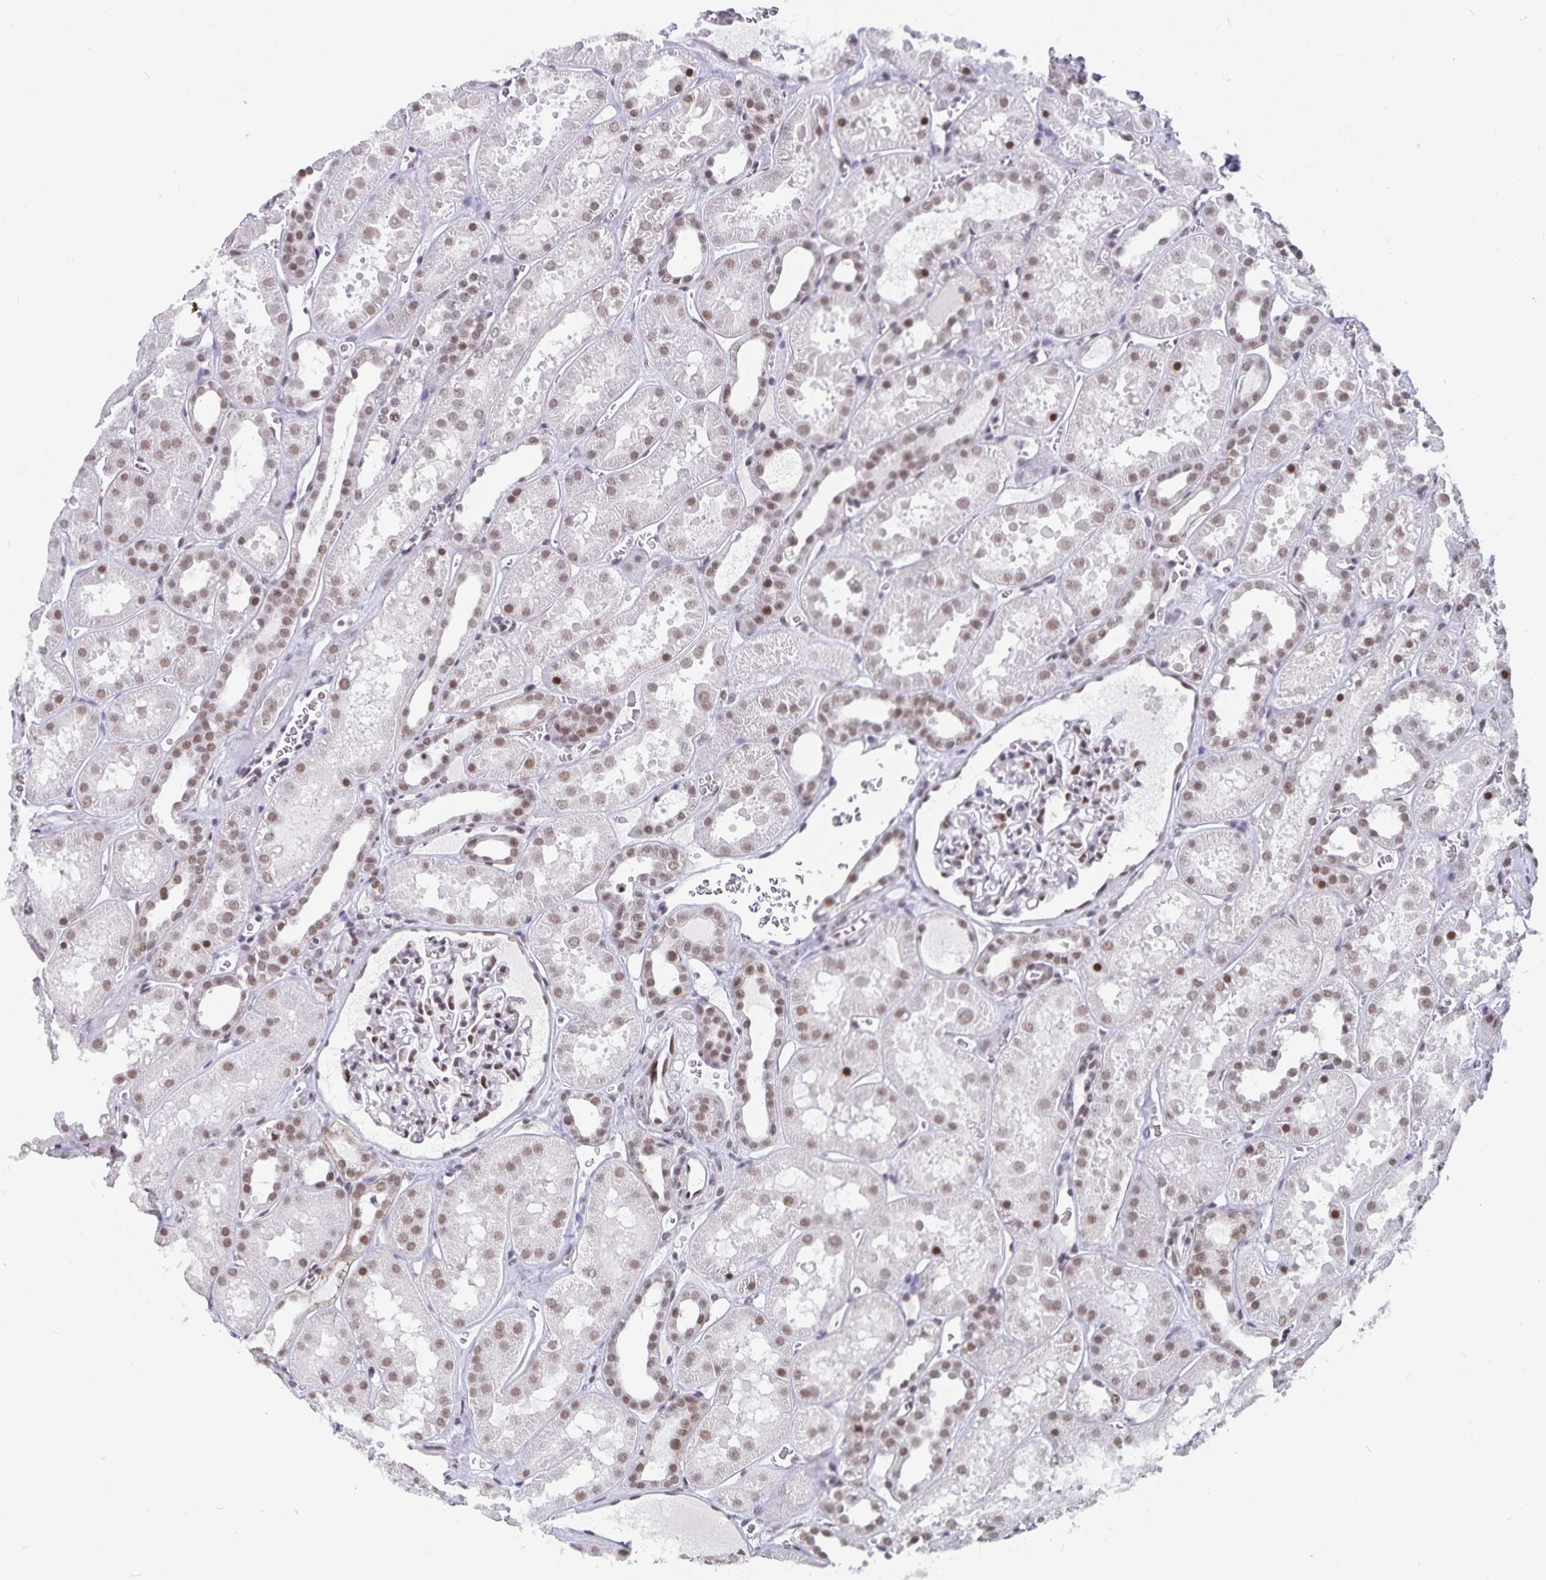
{"staining": {"intensity": "moderate", "quantity": "25%-75%", "location": "nuclear"}, "tissue": "kidney", "cell_type": "Cells in glomeruli", "image_type": "normal", "snomed": [{"axis": "morphology", "description": "Normal tissue, NOS"}, {"axis": "topography", "description": "Kidney"}], "caption": "Benign kidney reveals moderate nuclear positivity in about 25%-75% of cells in glomeruli (DAB = brown stain, brightfield microscopy at high magnification)..", "gene": "PBX2", "patient": {"sex": "female", "age": 41}}